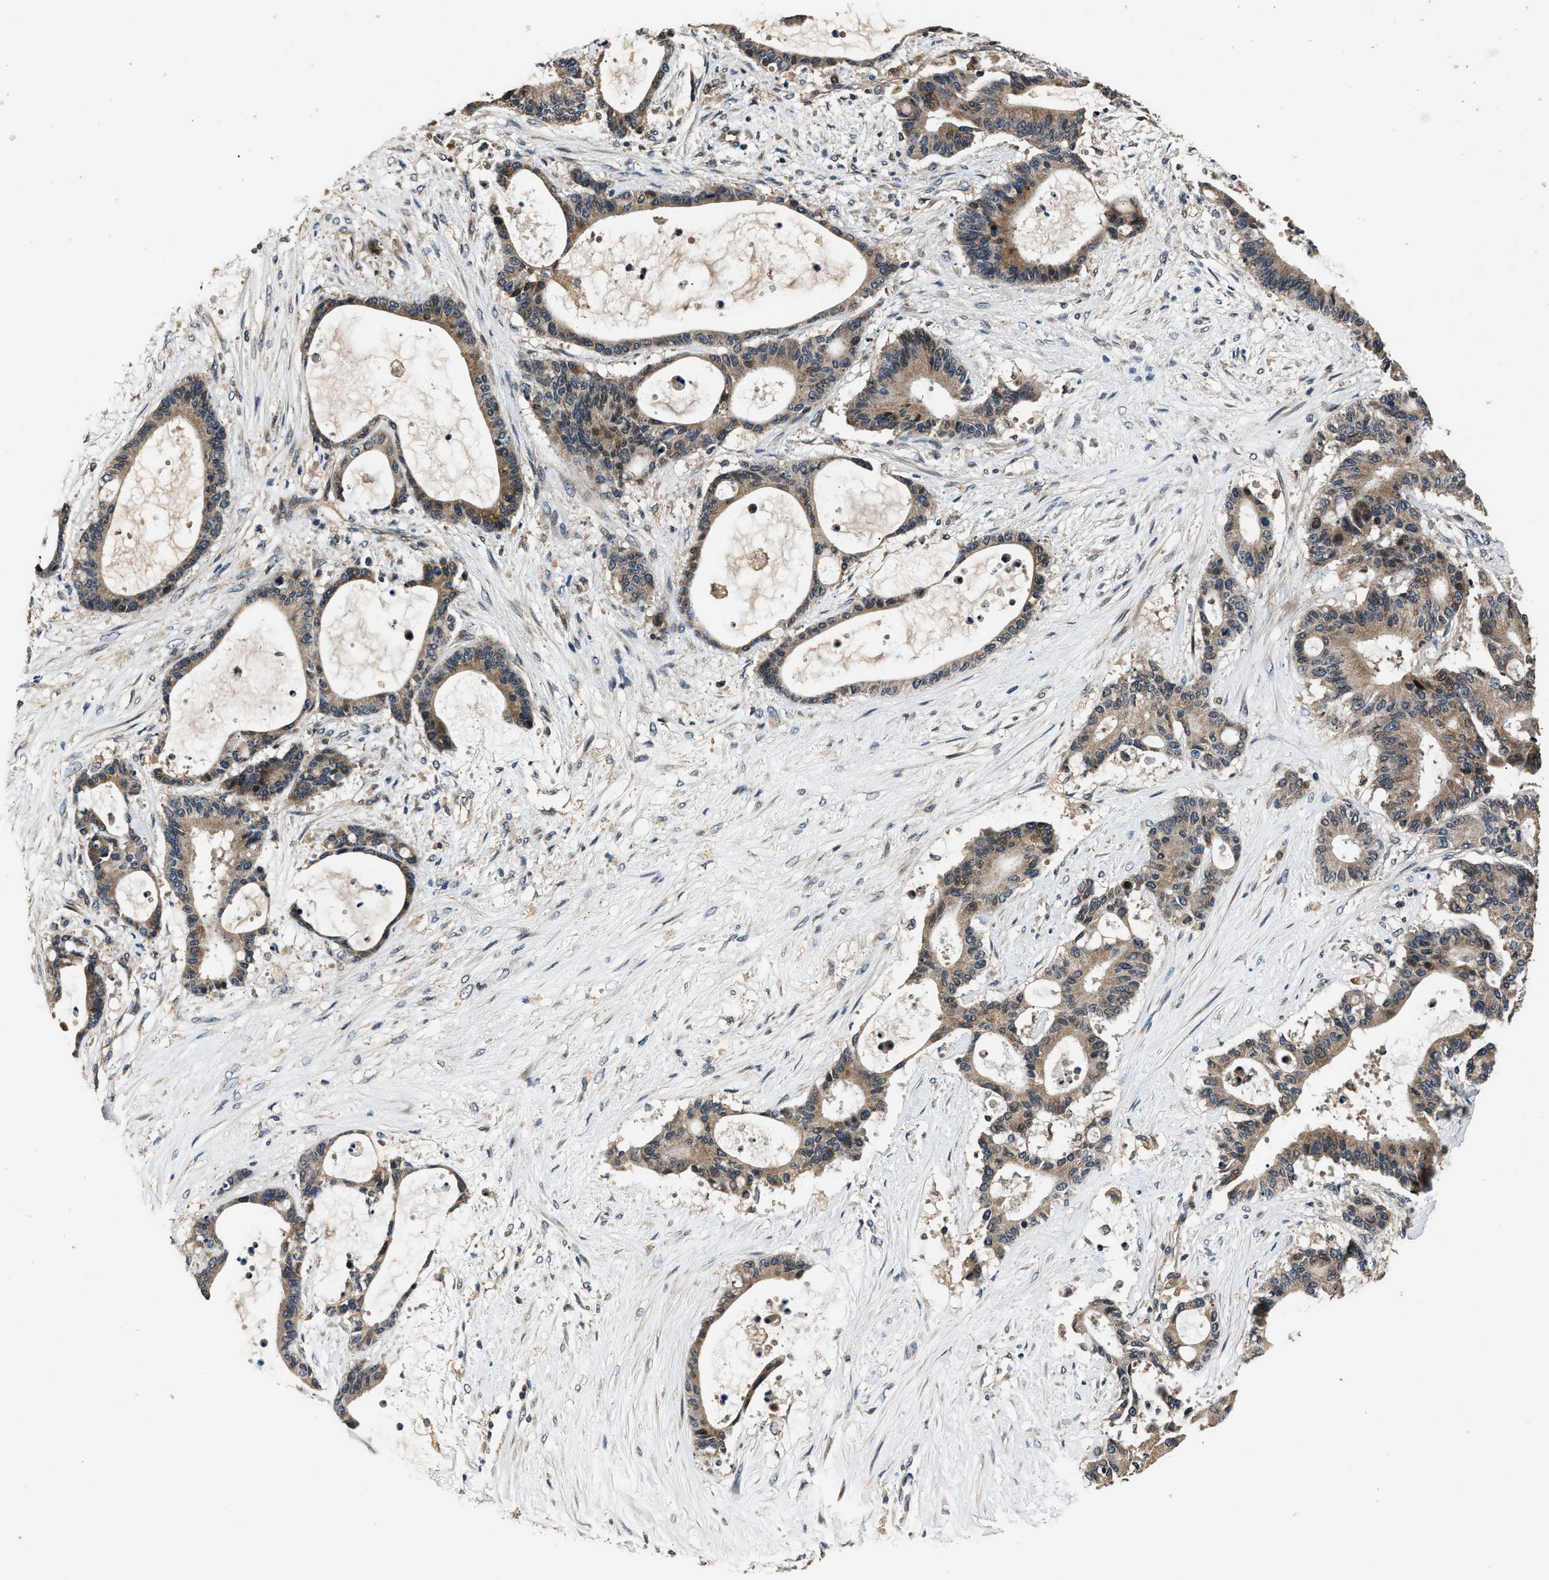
{"staining": {"intensity": "moderate", "quantity": ">75%", "location": "cytoplasmic/membranous"}, "tissue": "liver cancer", "cell_type": "Tumor cells", "image_type": "cancer", "snomed": [{"axis": "morphology", "description": "Cholangiocarcinoma"}, {"axis": "topography", "description": "Liver"}], "caption": "Brown immunohistochemical staining in cholangiocarcinoma (liver) displays moderate cytoplasmic/membranous positivity in about >75% of tumor cells.", "gene": "TNRC18", "patient": {"sex": "female", "age": 73}}